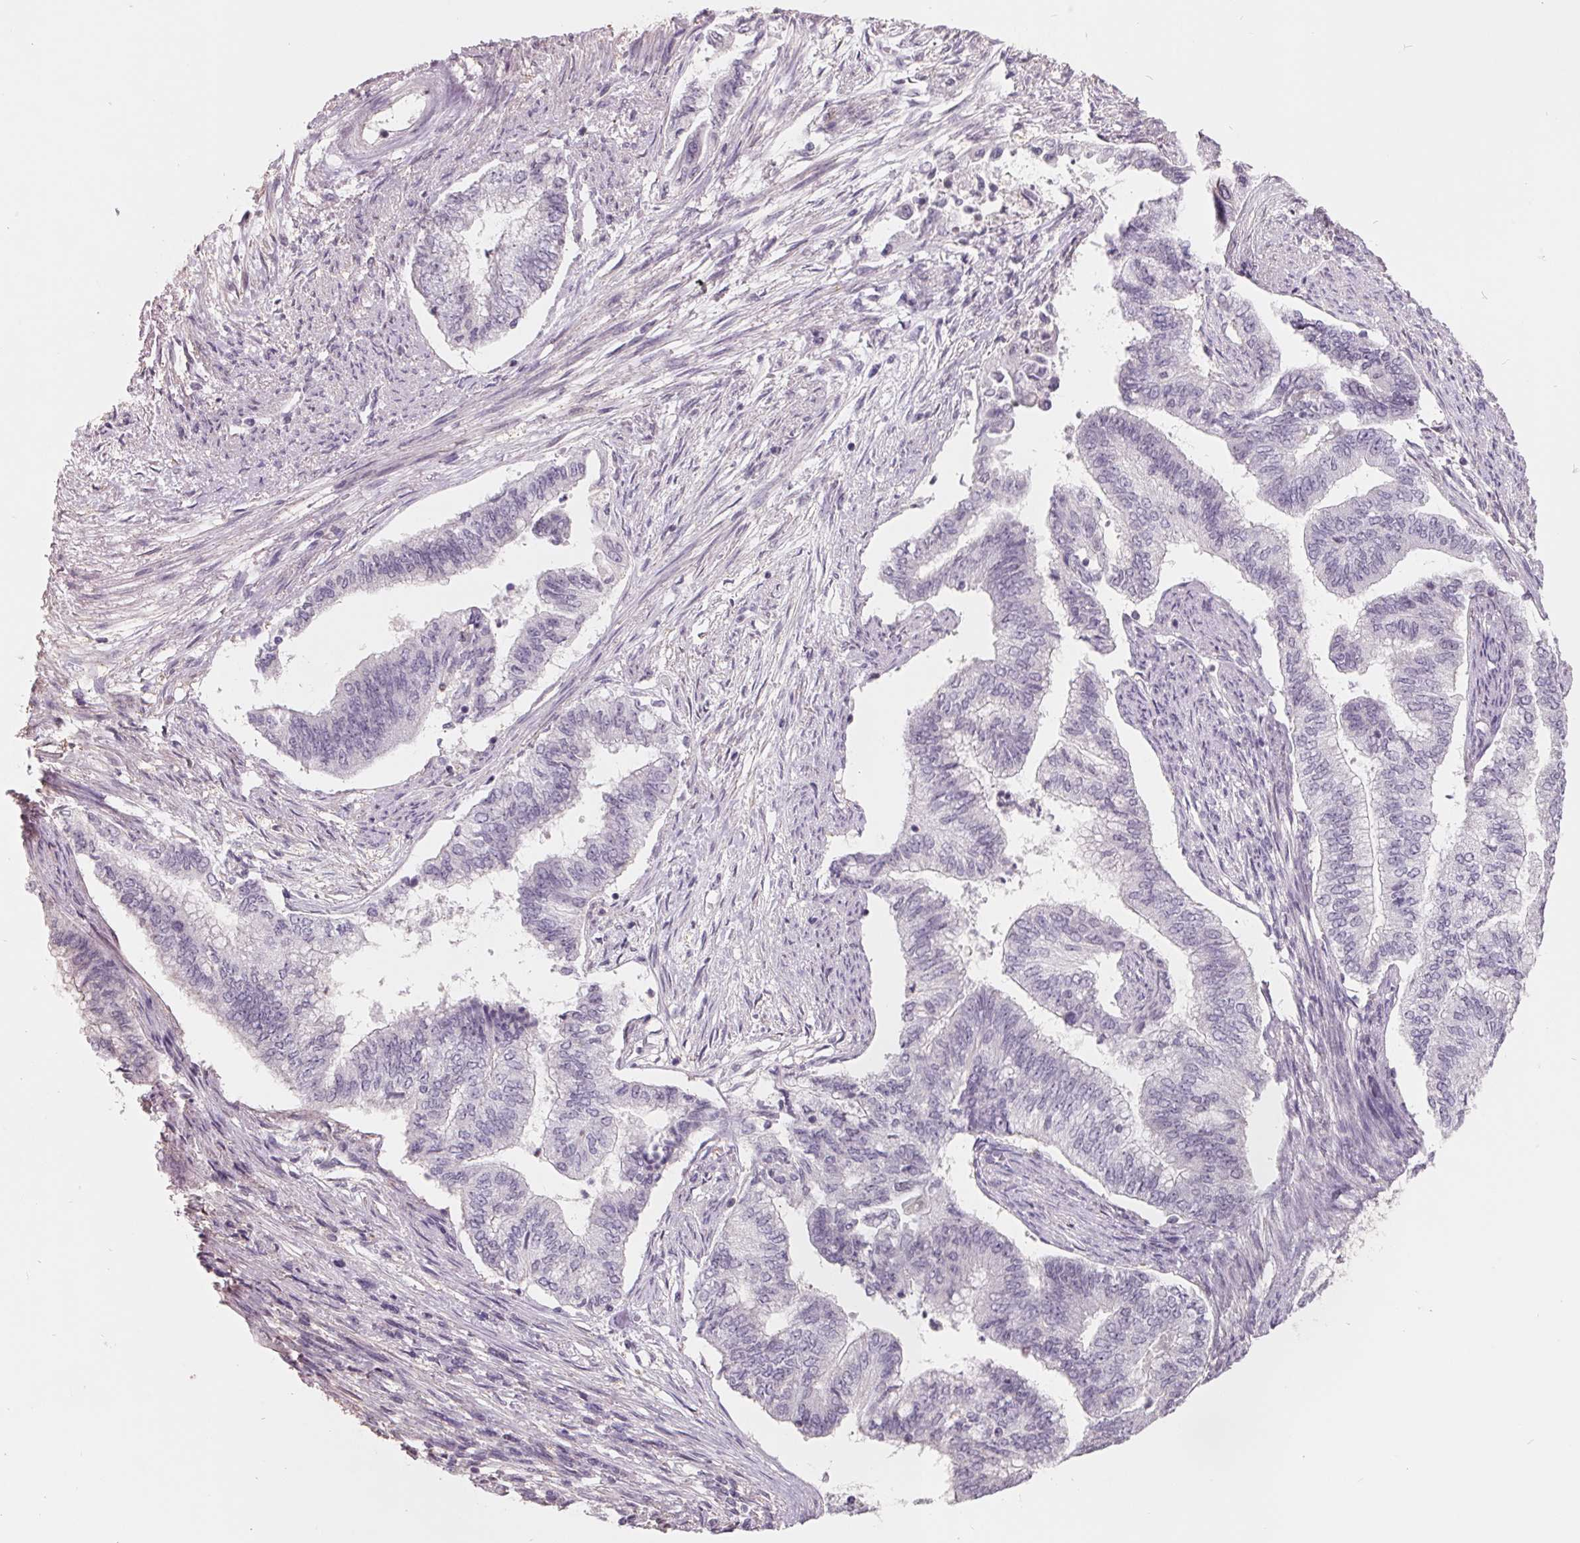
{"staining": {"intensity": "negative", "quantity": "none", "location": "none"}, "tissue": "endometrial cancer", "cell_type": "Tumor cells", "image_type": "cancer", "snomed": [{"axis": "morphology", "description": "Adenocarcinoma, NOS"}, {"axis": "topography", "description": "Endometrium"}], "caption": "A high-resolution photomicrograph shows IHC staining of endometrial adenocarcinoma, which shows no significant staining in tumor cells.", "gene": "FTCD", "patient": {"sex": "female", "age": 65}}